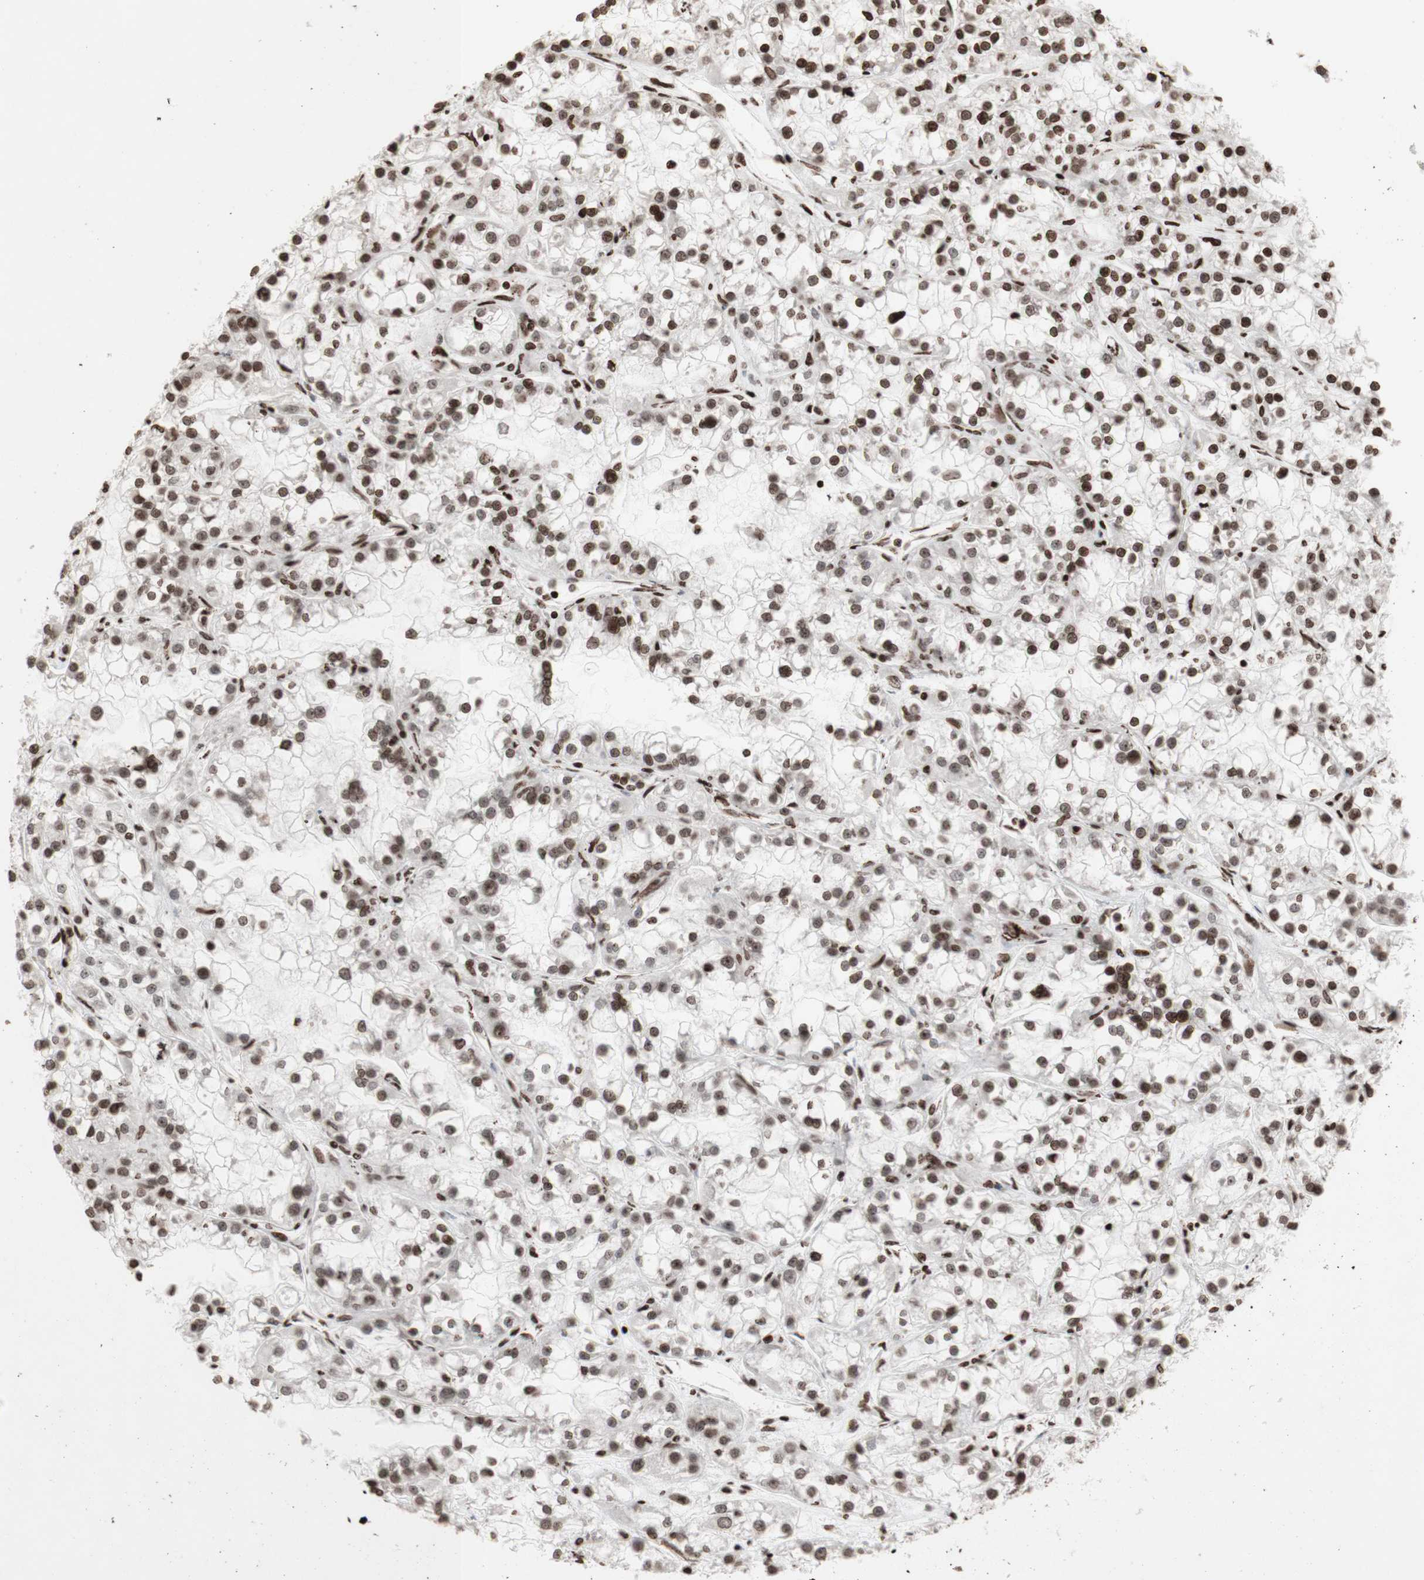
{"staining": {"intensity": "strong", "quantity": ">75%", "location": "nuclear"}, "tissue": "renal cancer", "cell_type": "Tumor cells", "image_type": "cancer", "snomed": [{"axis": "morphology", "description": "Adenocarcinoma, NOS"}, {"axis": "topography", "description": "Kidney"}], "caption": "About >75% of tumor cells in human renal adenocarcinoma exhibit strong nuclear protein expression as visualized by brown immunohistochemical staining.", "gene": "NCAPD2", "patient": {"sex": "female", "age": 52}}